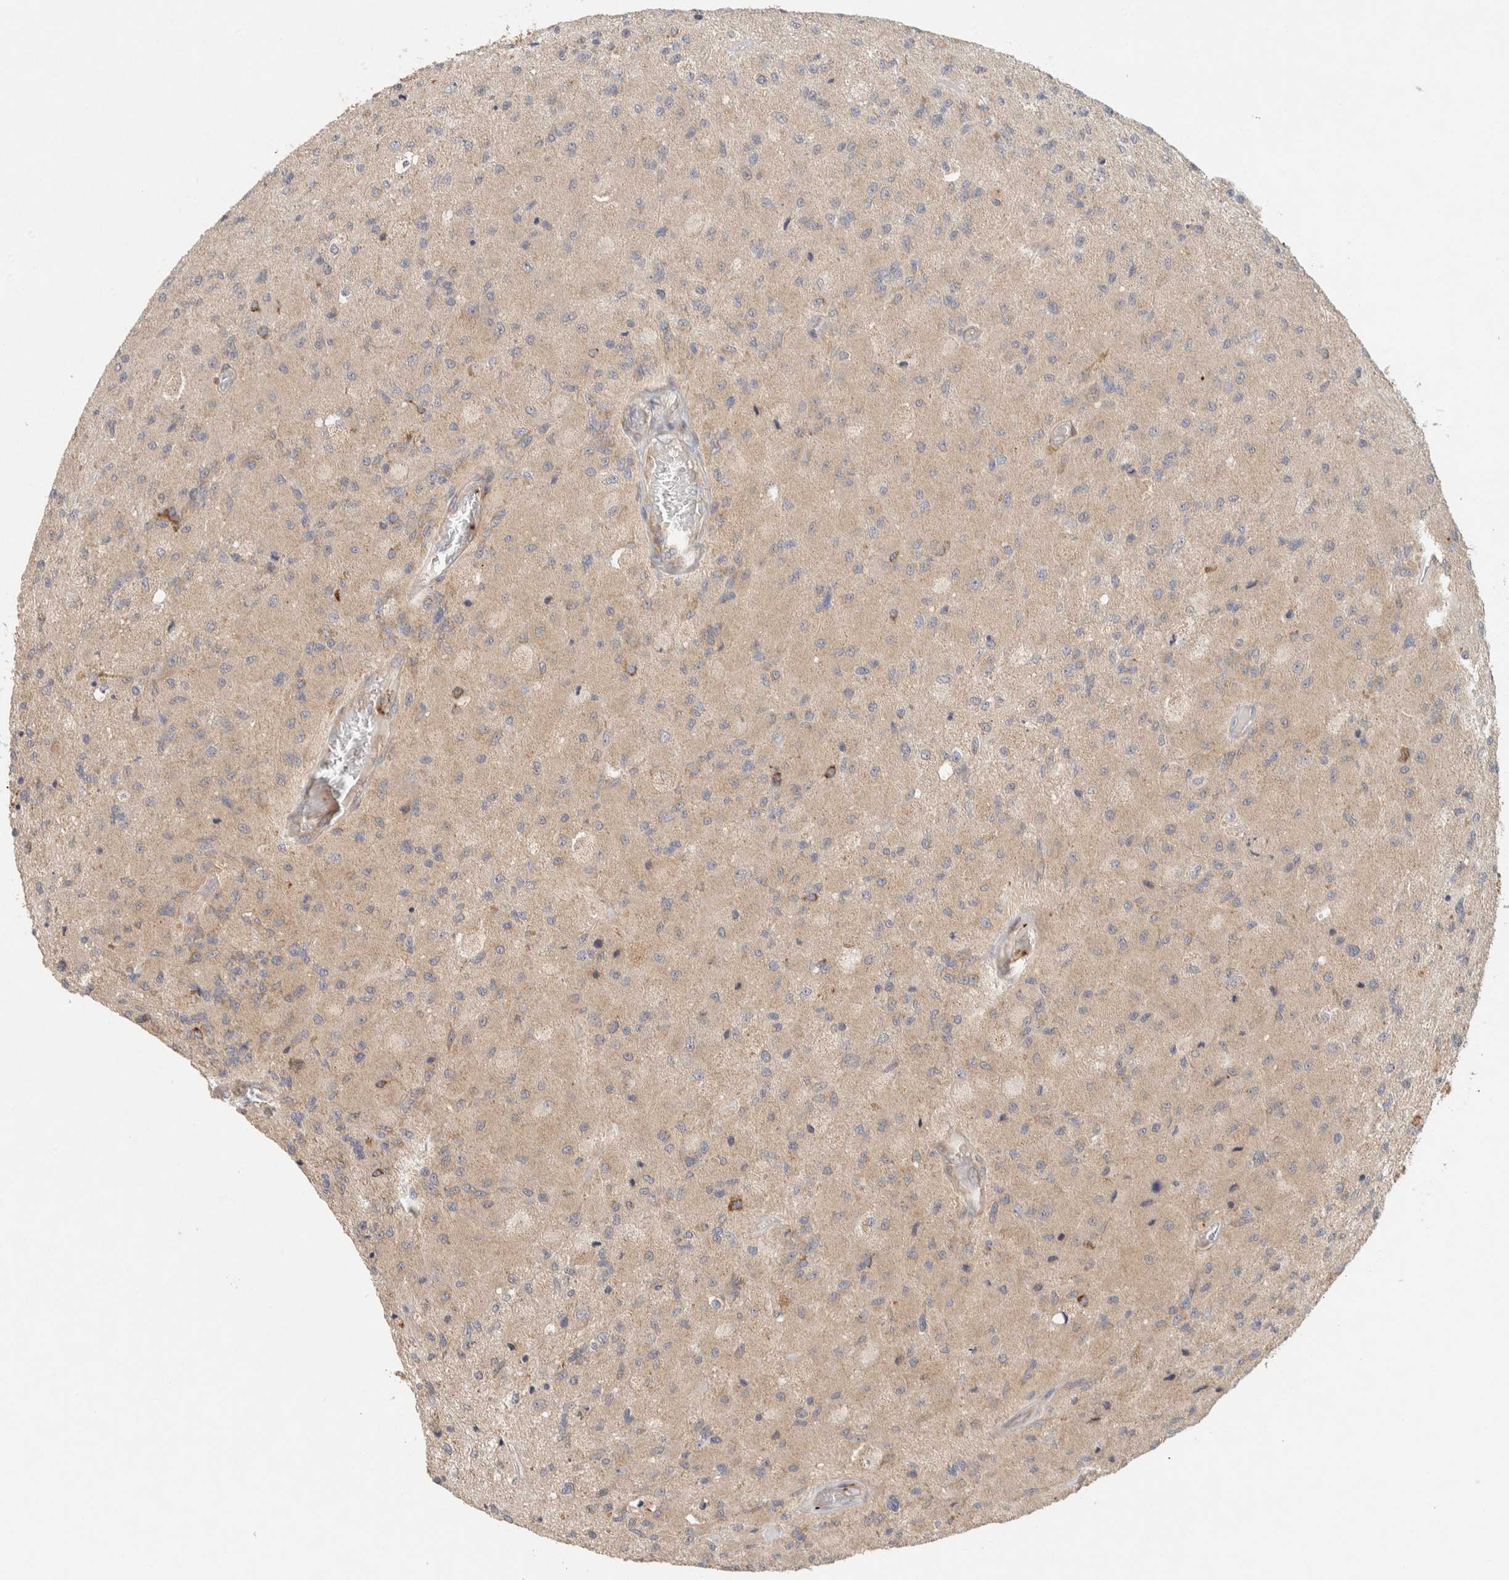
{"staining": {"intensity": "weak", "quantity": ">75%", "location": "cytoplasmic/membranous"}, "tissue": "glioma", "cell_type": "Tumor cells", "image_type": "cancer", "snomed": [{"axis": "morphology", "description": "Normal tissue, NOS"}, {"axis": "morphology", "description": "Glioma, malignant, High grade"}, {"axis": "topography", "description": "Cerebral cortex"}], "caption": "Human glioma stained with a brown dye displays weak cytoplasmic/membranous positive expression in approximately >75% of tumor cells.", "gene": "KIF9", "patient": {"sex": "male", "age": 77}}